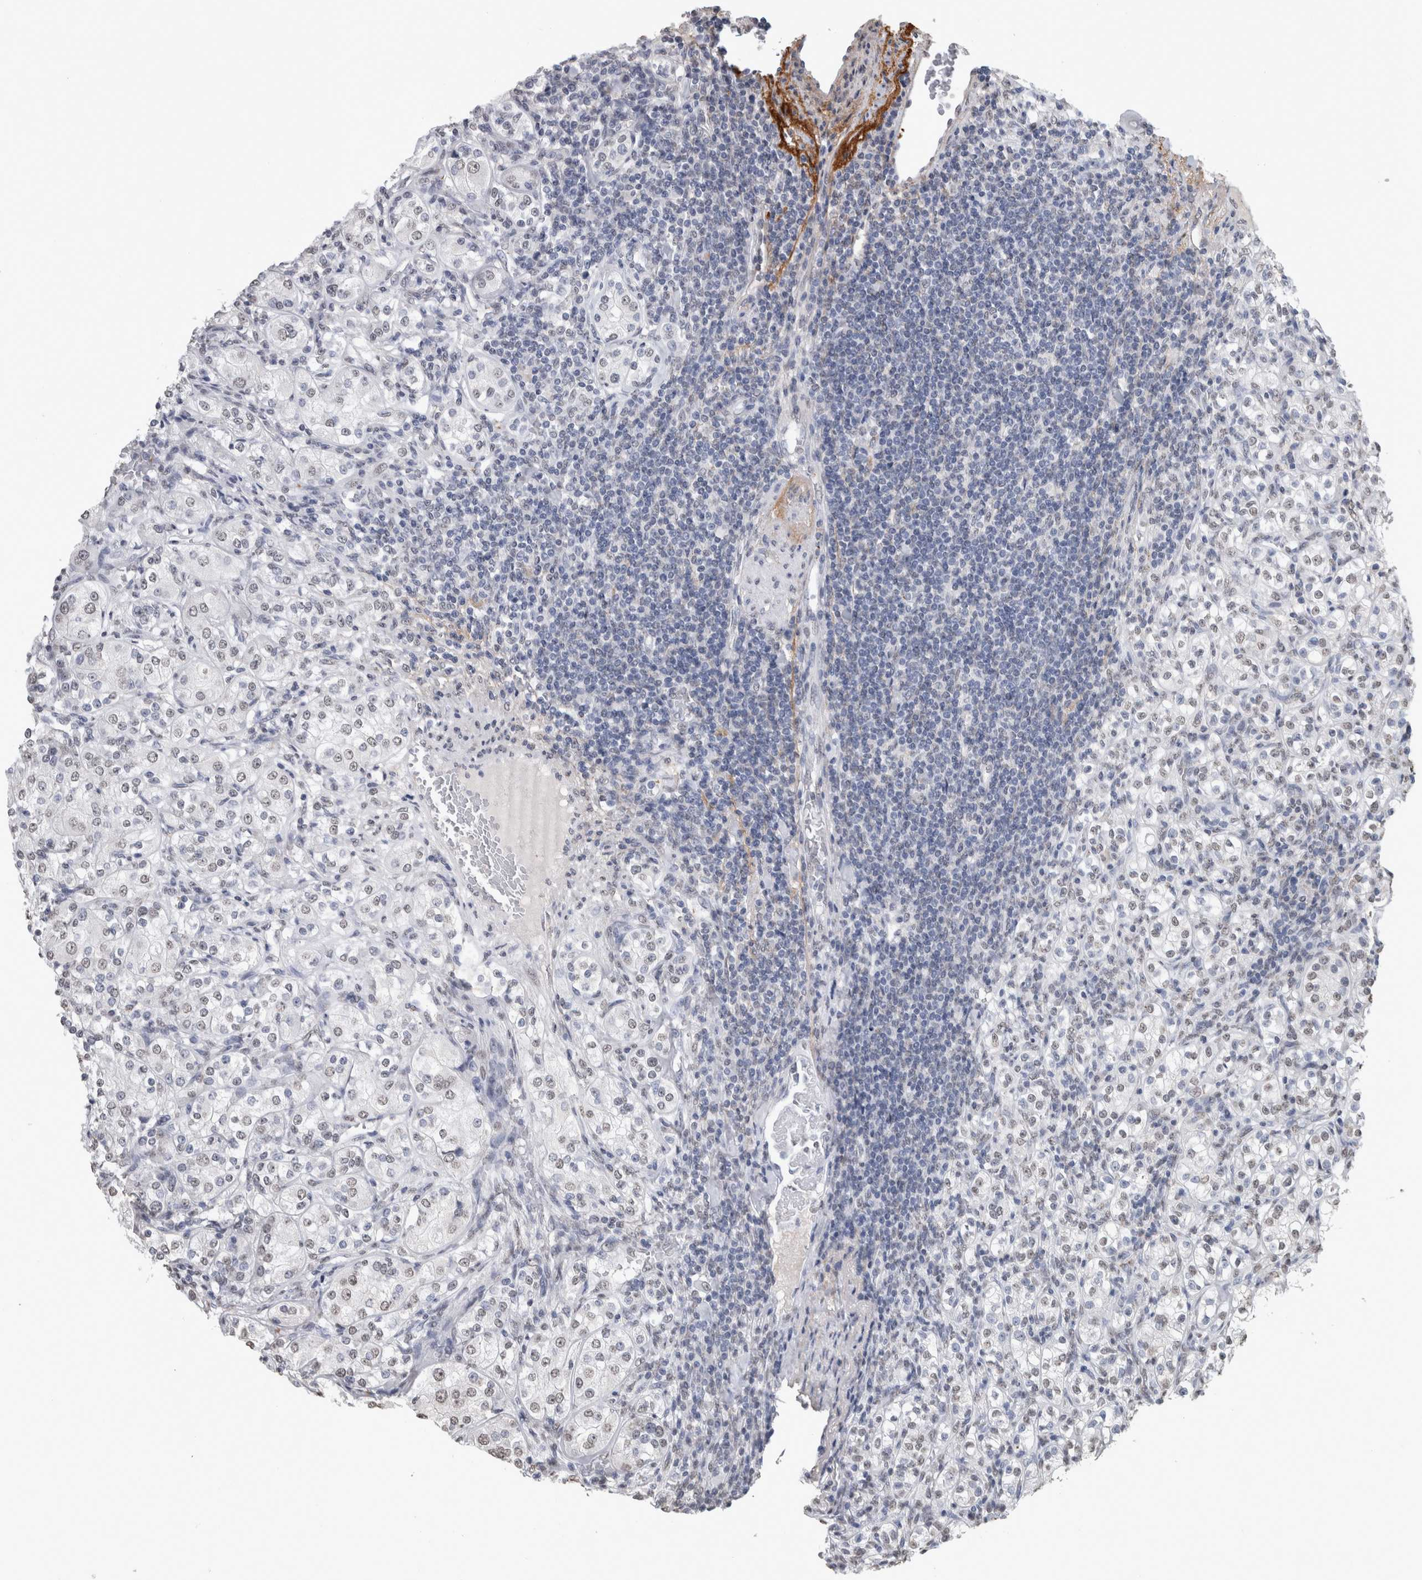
{"staining": {"intensity": "negative", "quantity": "none", "location": "none"}, "tissue": "renal cancer", "cell_type": "Tumor cells", "image_type": "cancer", "snomed": [{"axis": "morphology", "description": "Adenocarcinoma, NOS"}, {"axis": "topography", "description": "Kidney"}], "caption": "An image of adenocarcinoma (renal) stained for a protein demonstrates no brown staining in tumor cells.", "gene": "LTBP1", "patient": {"sex": "male", "age": 77}}